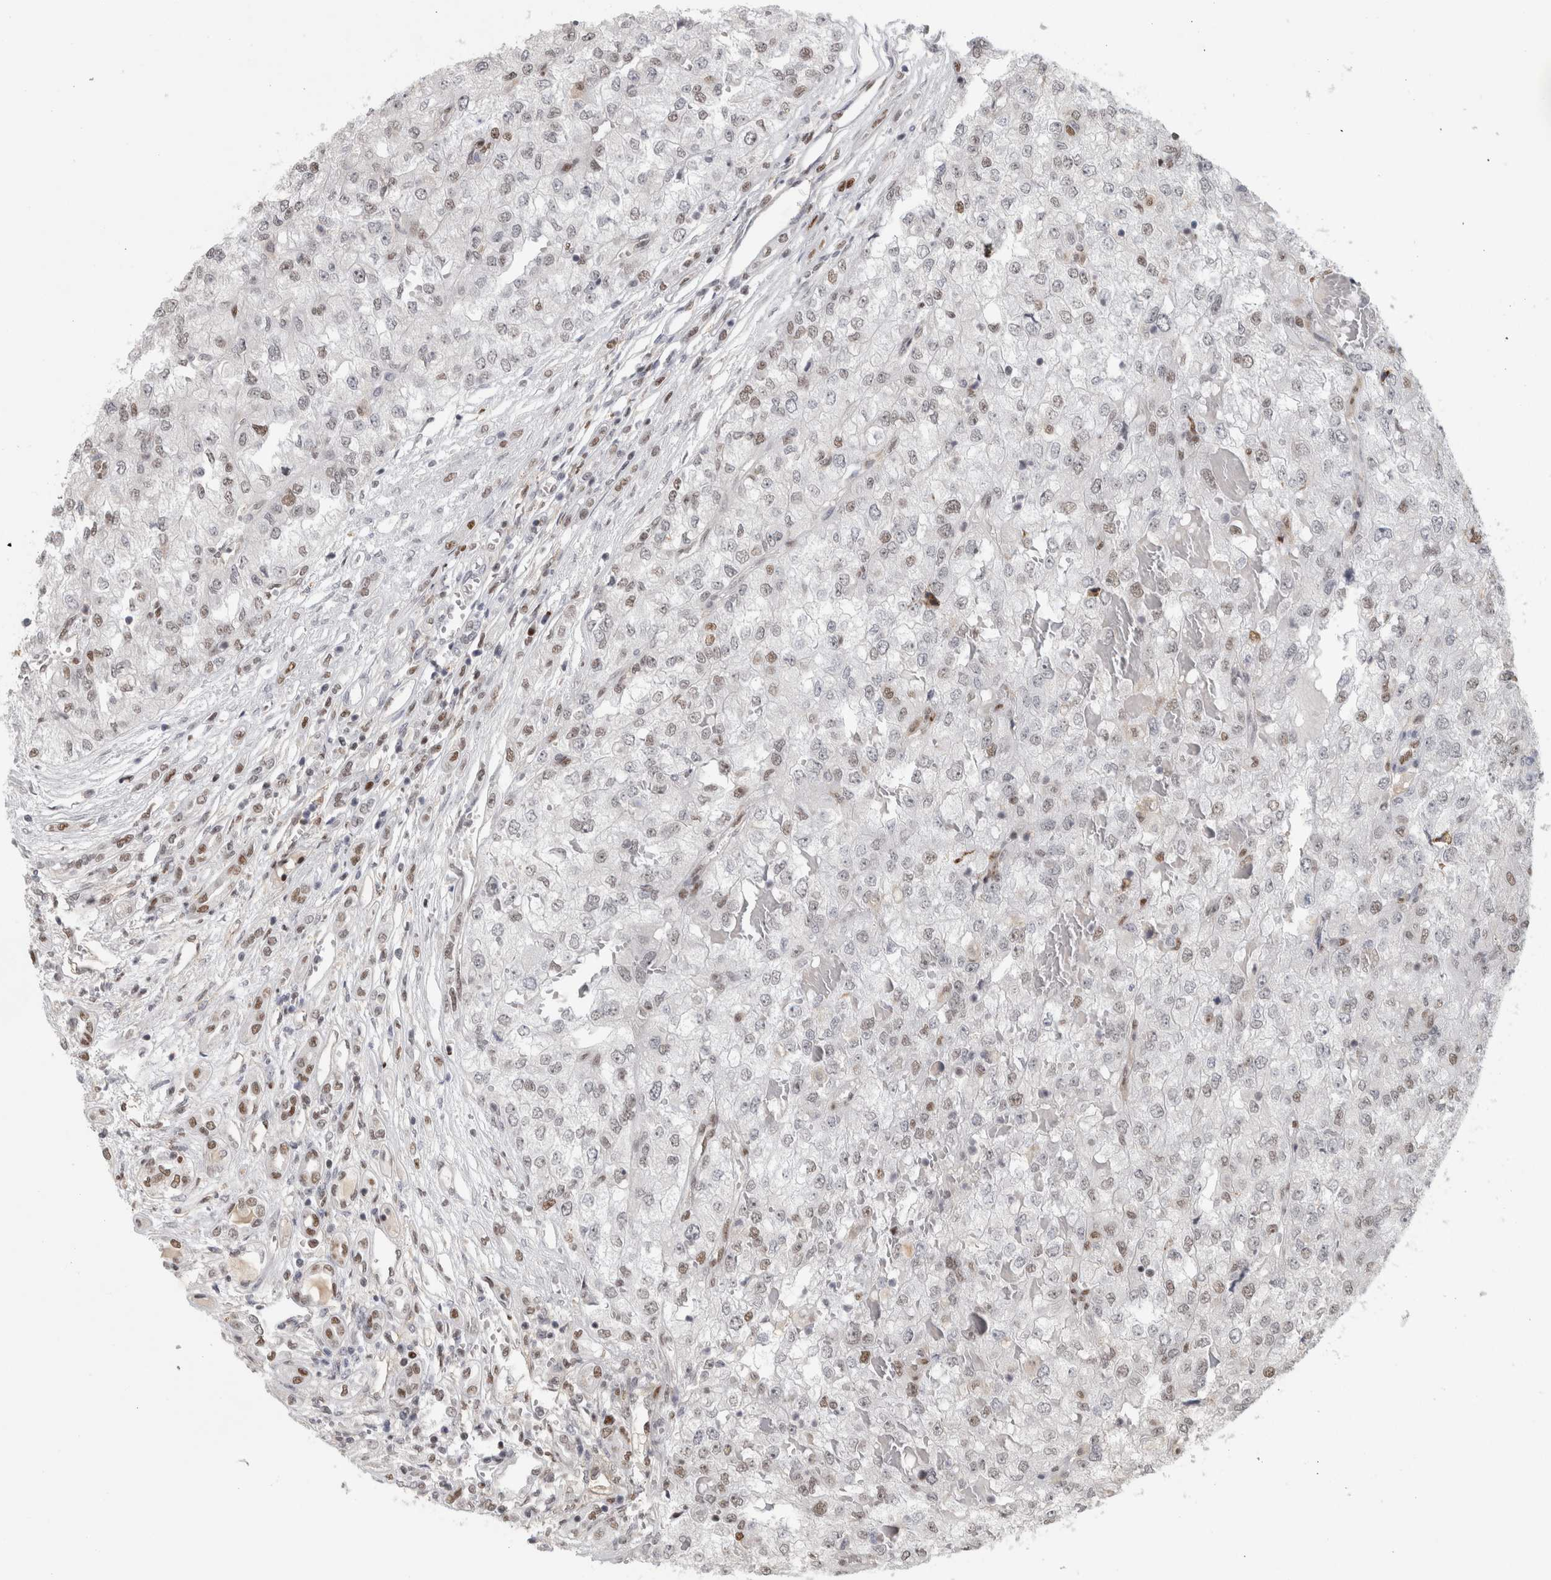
{"staining": {"intensity": "weak", "quantity": "<25%", "location": "nuclear"}, "tissue": "renal cancer", "cell_type": "Tumor cells", "image_type": "cancer", "snomed": [{"axis": "morphology", "description": "Adenocarcinoma, NOS"}, {"axis": "topography", "description": "Kidney"}], "caption": "An image of human adenocarcinoma (renal) is negative for staining in tumor cells.", "gene": "SRARP", "patient": {"sex": "female", "age": 54}}